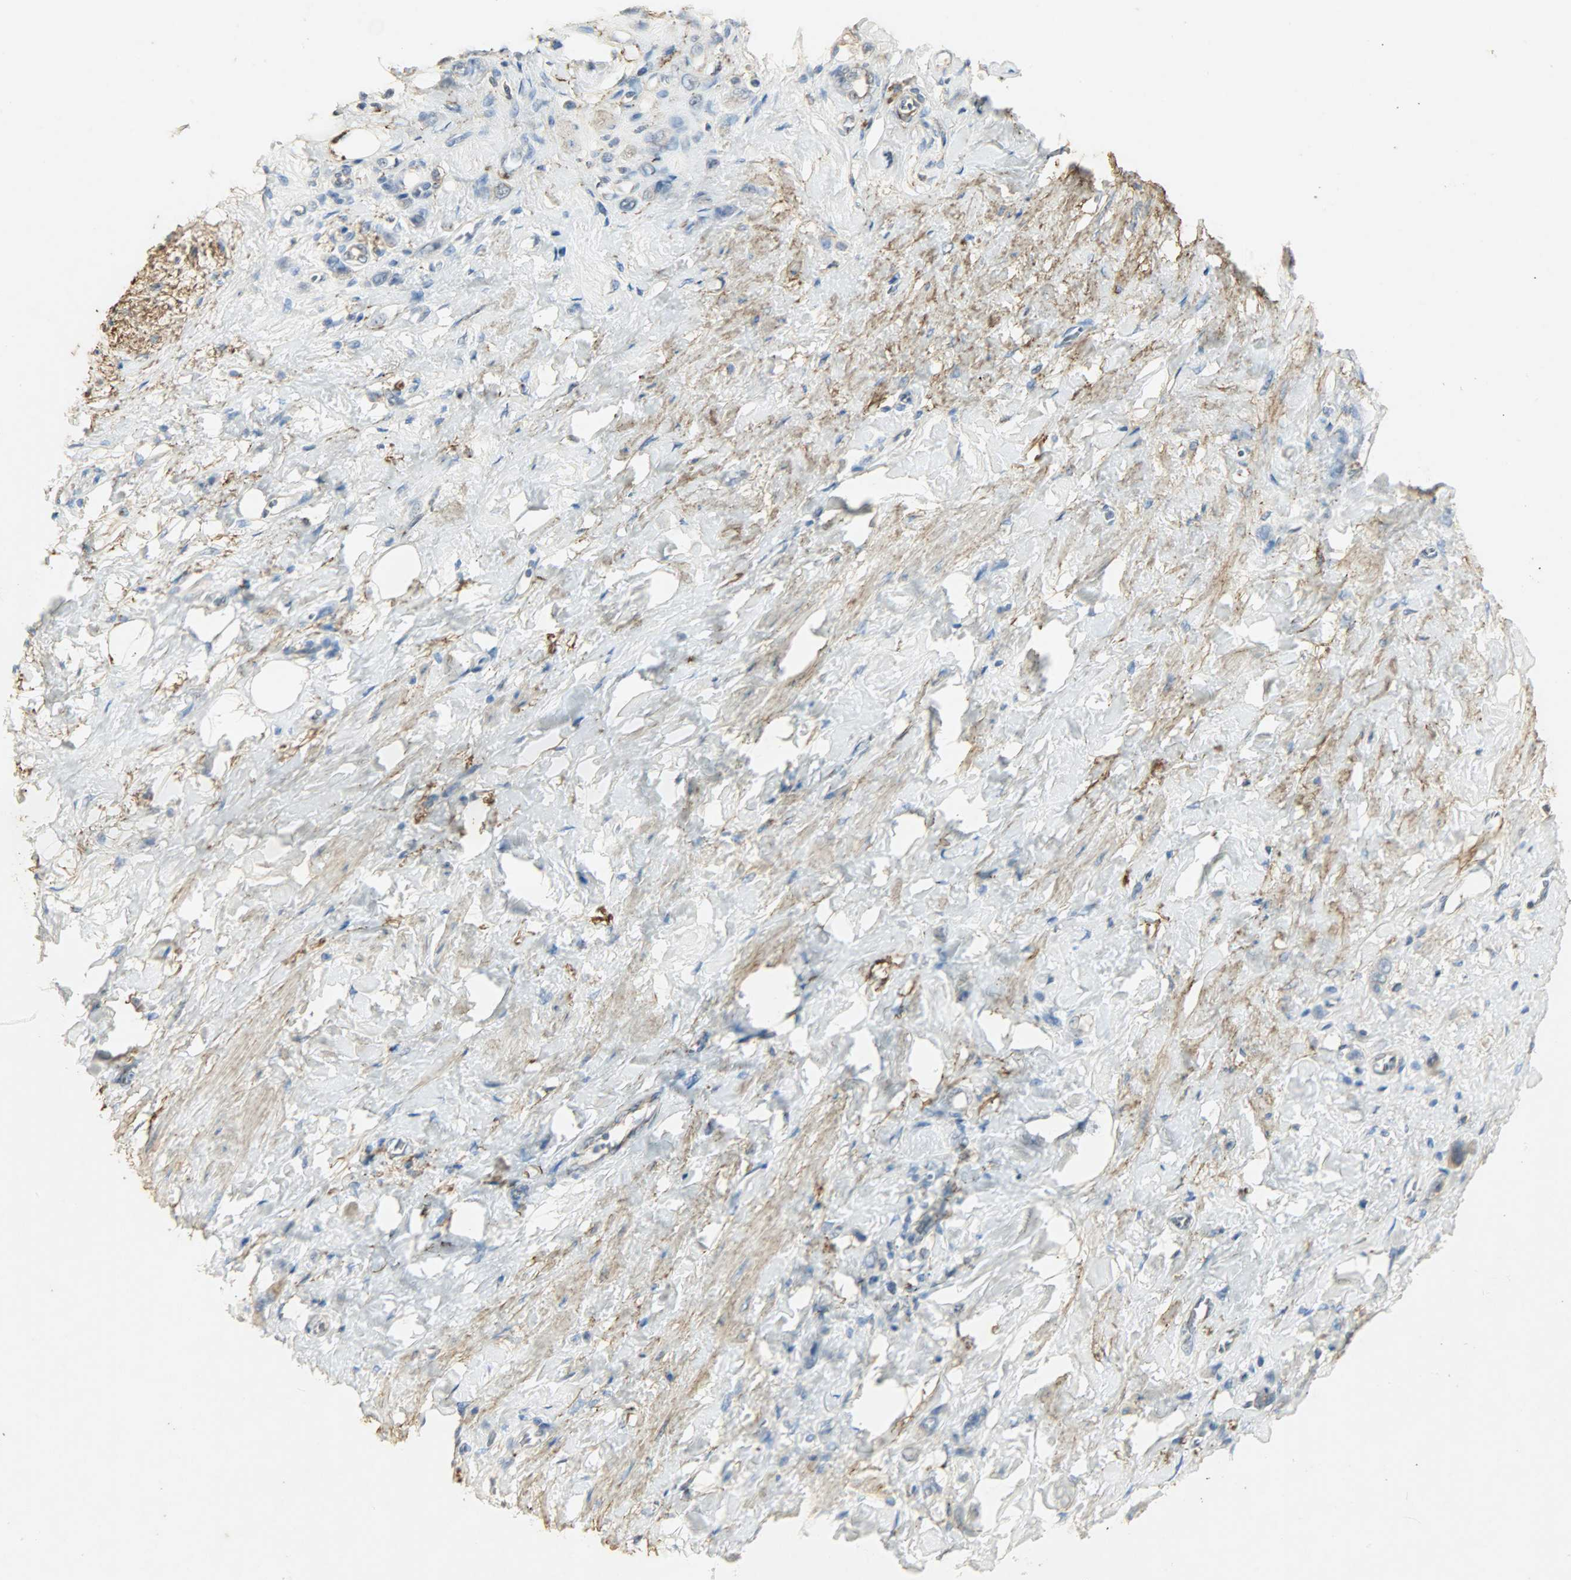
{"staining": {"intensity": "negative", "quantity": "none", "location": "none"}, "tissue": "stomach cancer", "cell_type": "Tumor cells", "image_type": "cancer", "snomed": [{"axis": "morphology", "description": "Adenocarcinoma, NOS"}, {"axis": "topography", "description": "Stomach"}], "caption": "Tumor cells show no significant positivity in stomach adenocarcinoma. (DAB (3,3'-diaminobenzidine) immunohistochemistry (IHC), high magnification).", "gene": "ASB9", "patient": {"sex": "male", "age": 82}}